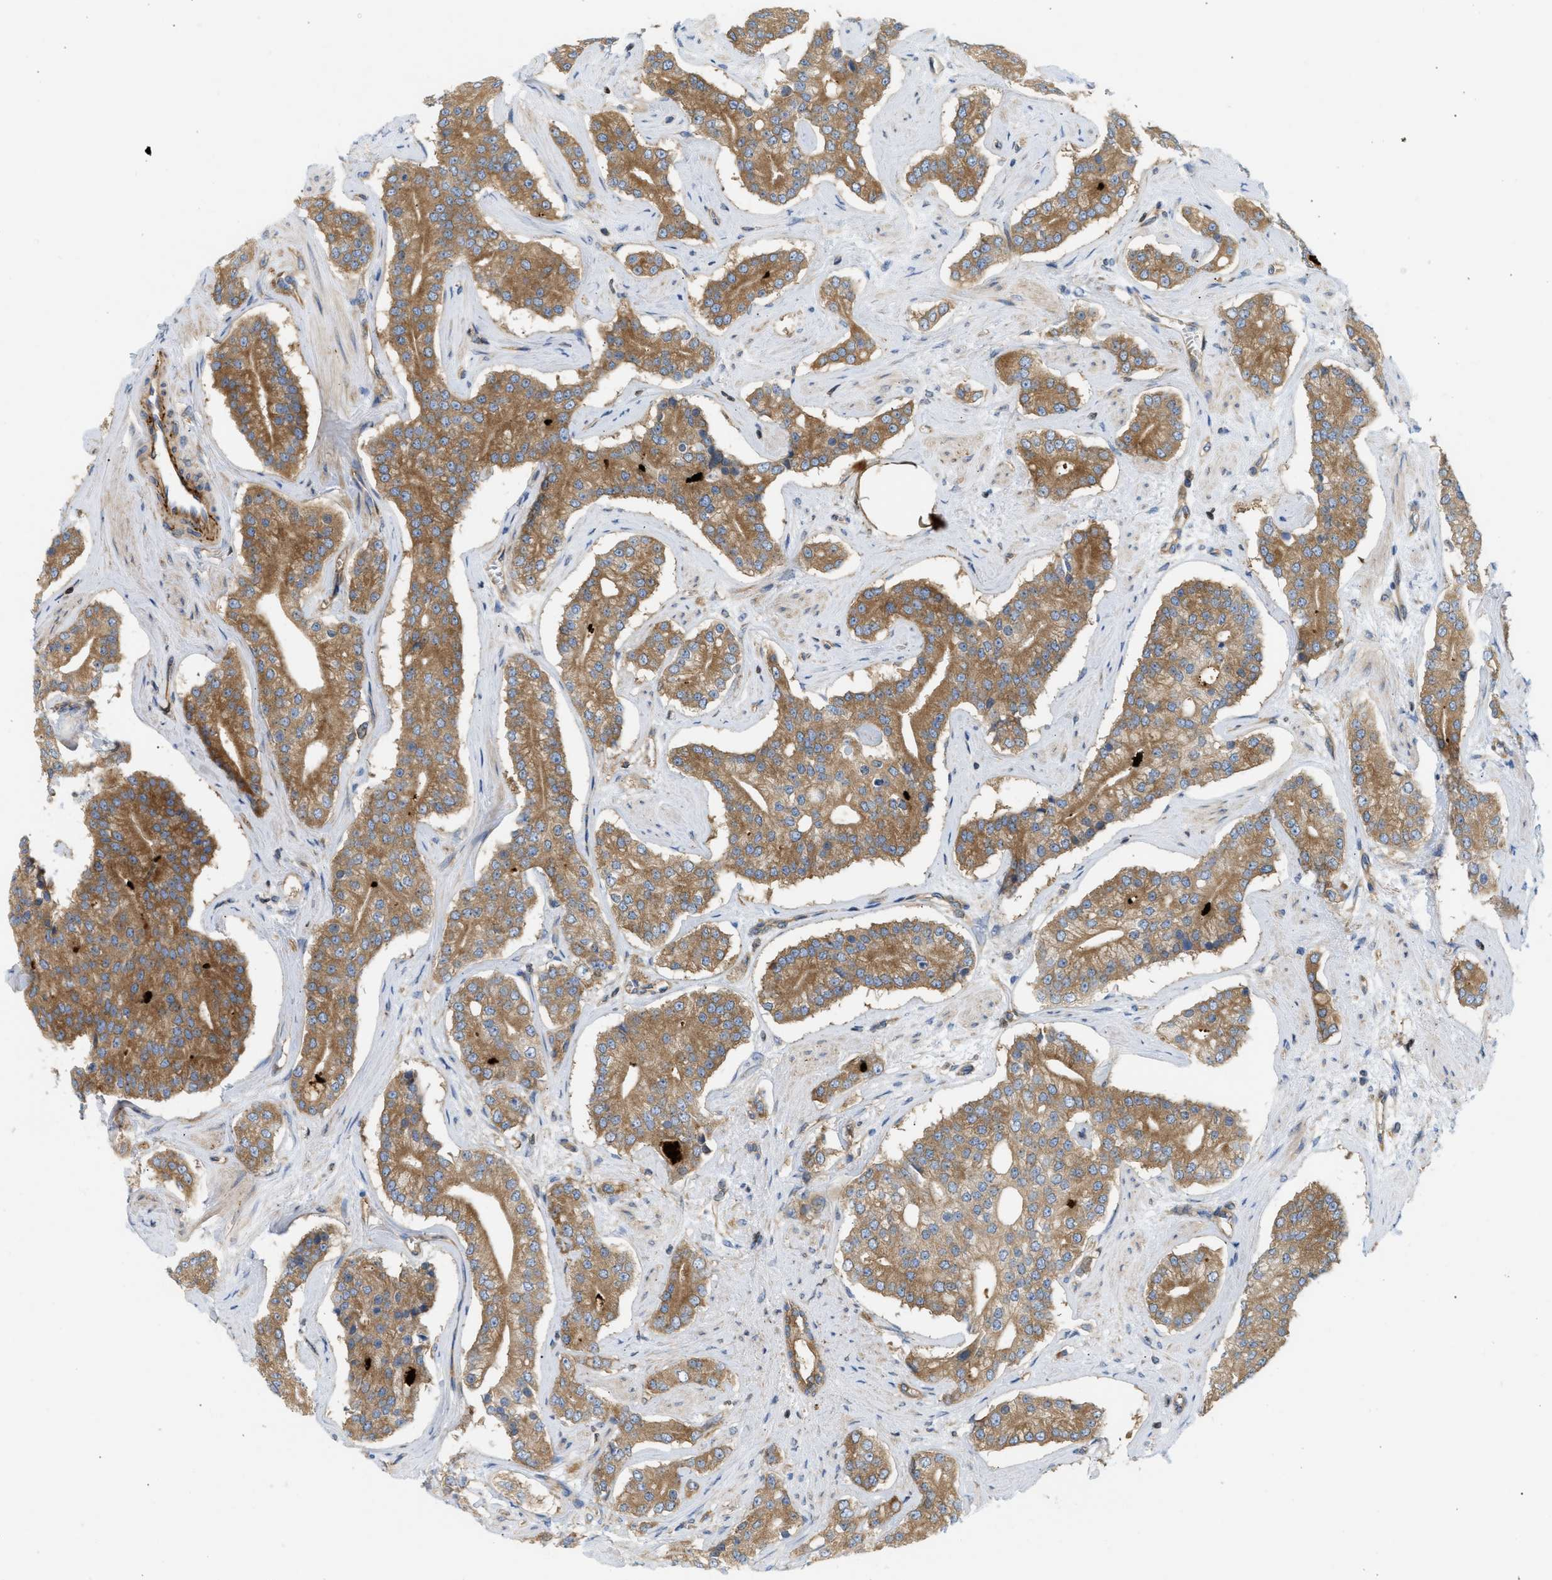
{"staining": {"intensity": "moderate", "quantity": ">75%", "location": "cytoplasmic/membranous"}, "tissue": "prostate cancer", "cell_type": "Tumor cells", "image_type": "cancer", "snomed": [{"axis": "morphology", "description": "Adenocarcinoma, High grade"}, {"axis": "topography", "description": "Prostate"}], "caption": "An immunohistochemistry micrograph of neoplastic tissue is shown. Protein staining in brown highlights moderate cytoplasmic/membranous positivity in prostate cancer (adenocarcinoma (high-grade)) within tumor cells. (DAB IHC with brightfield microscopy, high magnification).", "gene": "STRN", "patient": {"sex": "male", "age": 71}}